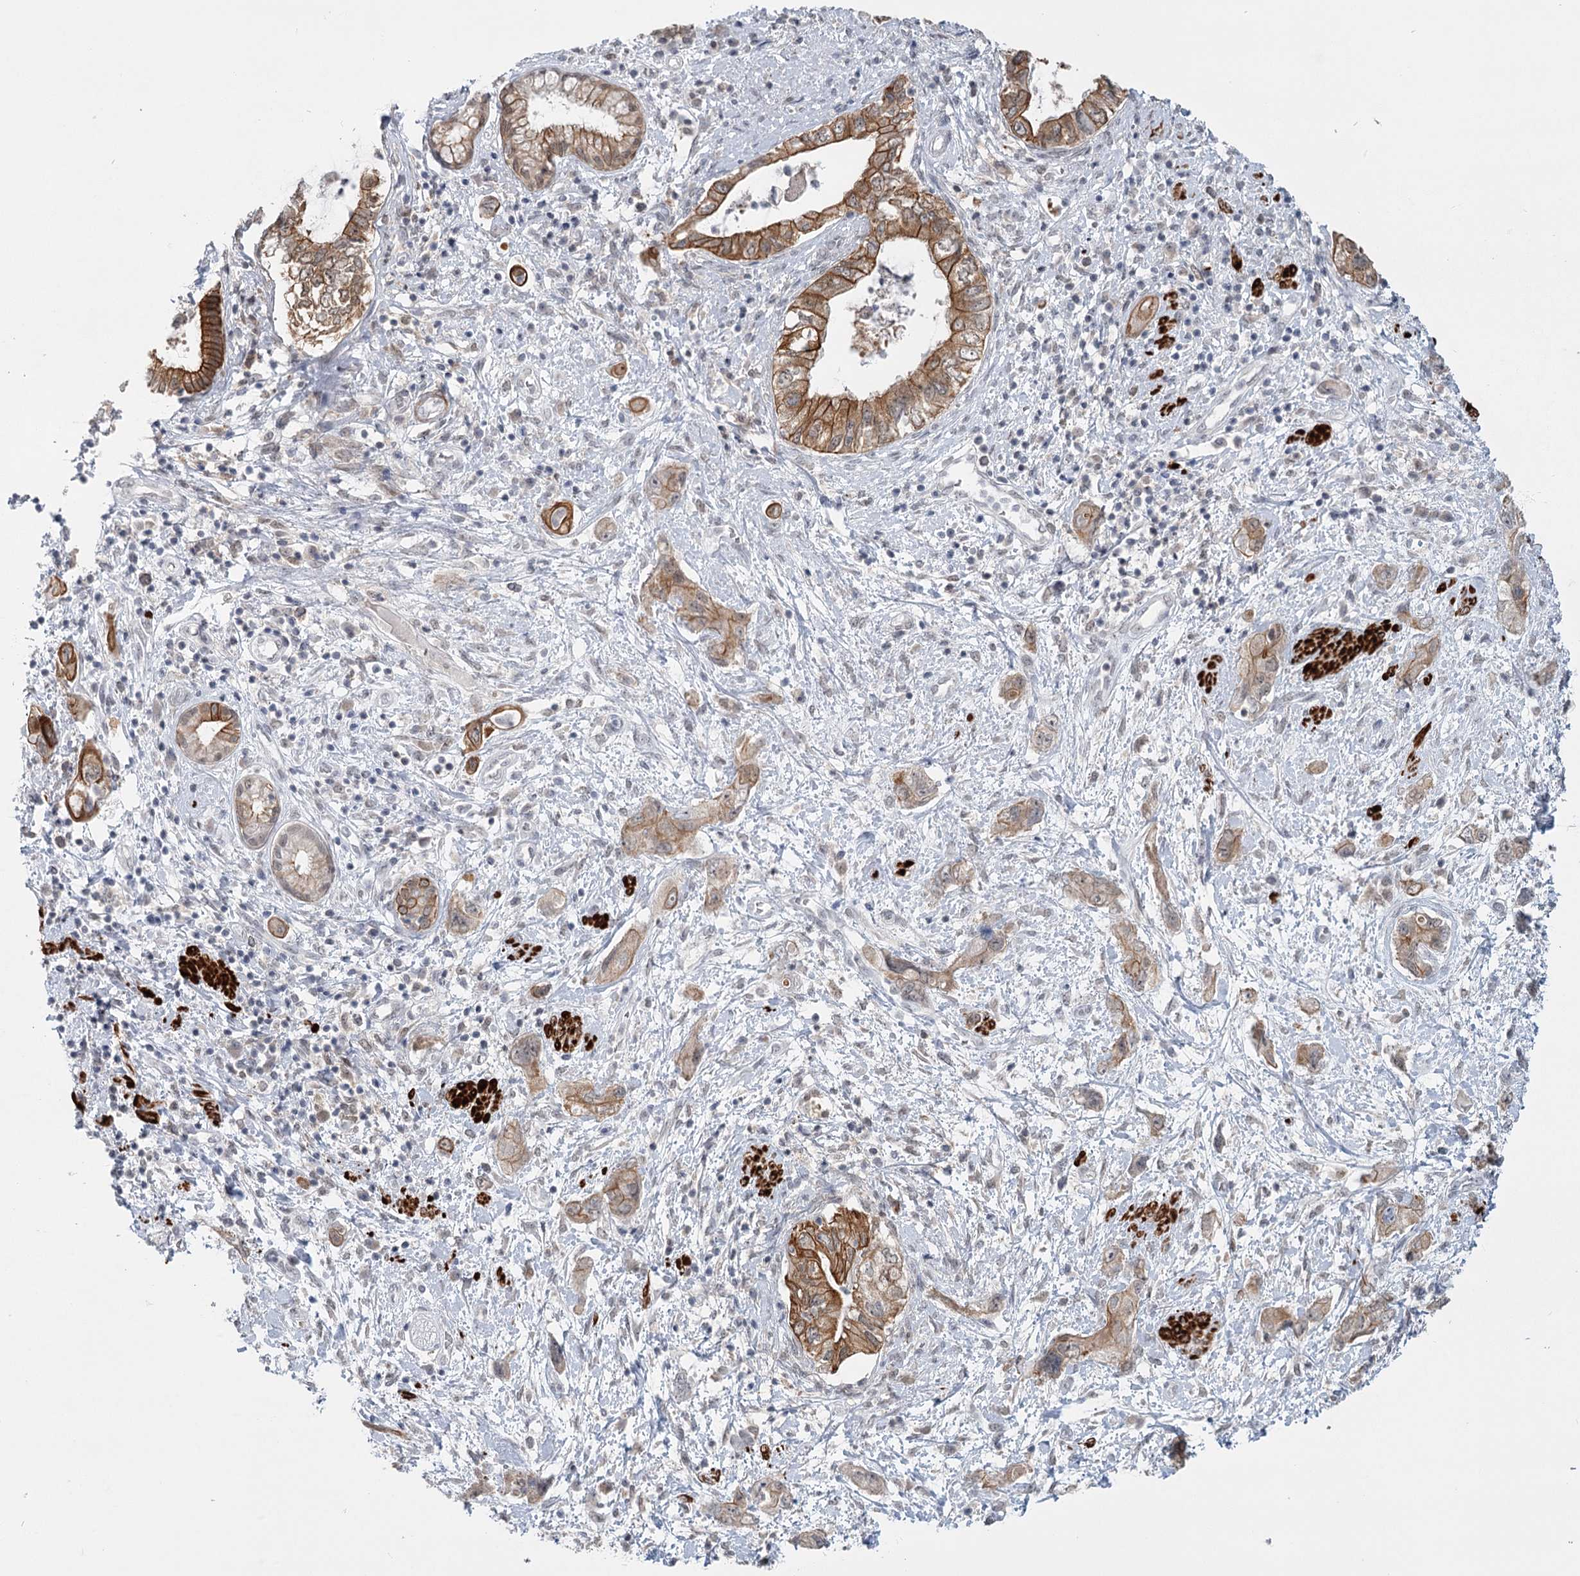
{"staining": {"intensity": "moderate", "quantity": ">75%", "location": "cytoplasmic/membranous"}, "tissue": "pancreatic cancer", "cell_type": "Tumor cells", "image_type": "cancer", "snomed": [{"axis": "morphology", "description": "Adenocarcinoma, NOS"}, {"axis": "topography", "description": "Pancreas"}], "caption": "Tumor cells display moderate cytoplasmic/membranous expression in about >75% of cells in adenocarcinoma (pancreatic). (brown staining indicates protein expression, while blue staining denotes nuclei).", "gene": "TMEM70", "patient": {"sex": "female", "age": 73}}